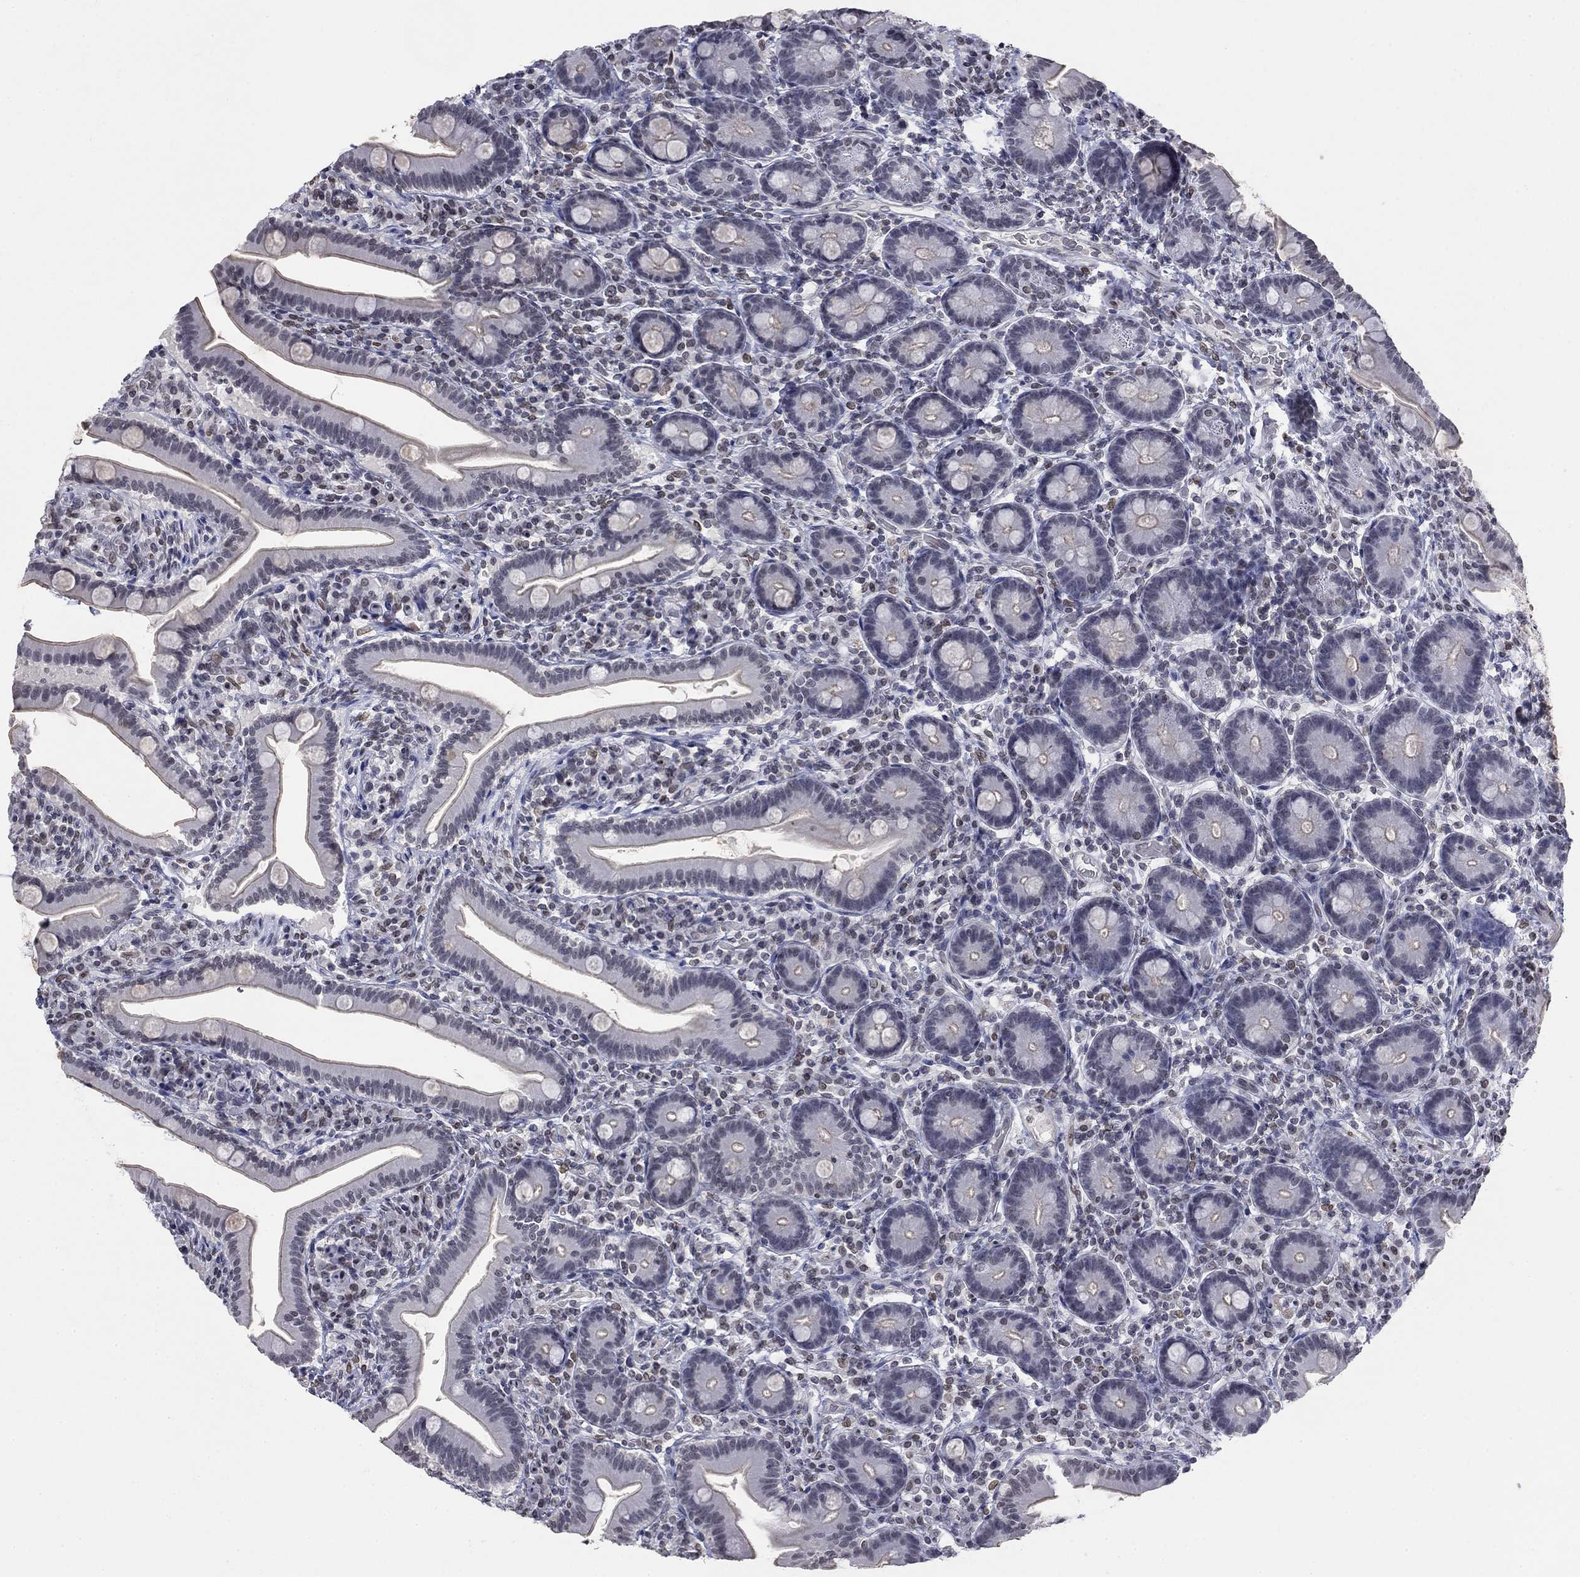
{"staining": {"intensity": "negative", "quantity": "none", "location": "none"}, "tissue": "small intestine", "cell_type": "Glandular cells", "image_type": "normal", "snomed": [{"axis": "morphology", "description": "Normal tissue, NOS"}, {"axis": "topography", "description": "Small intestine"}], "caption": "This is an IHC image of unremarkable human small intestine. There is no expression in glandular cells.", "gene": "TOR1AIP1", "patient": {"sex": "male", "age": 66}}